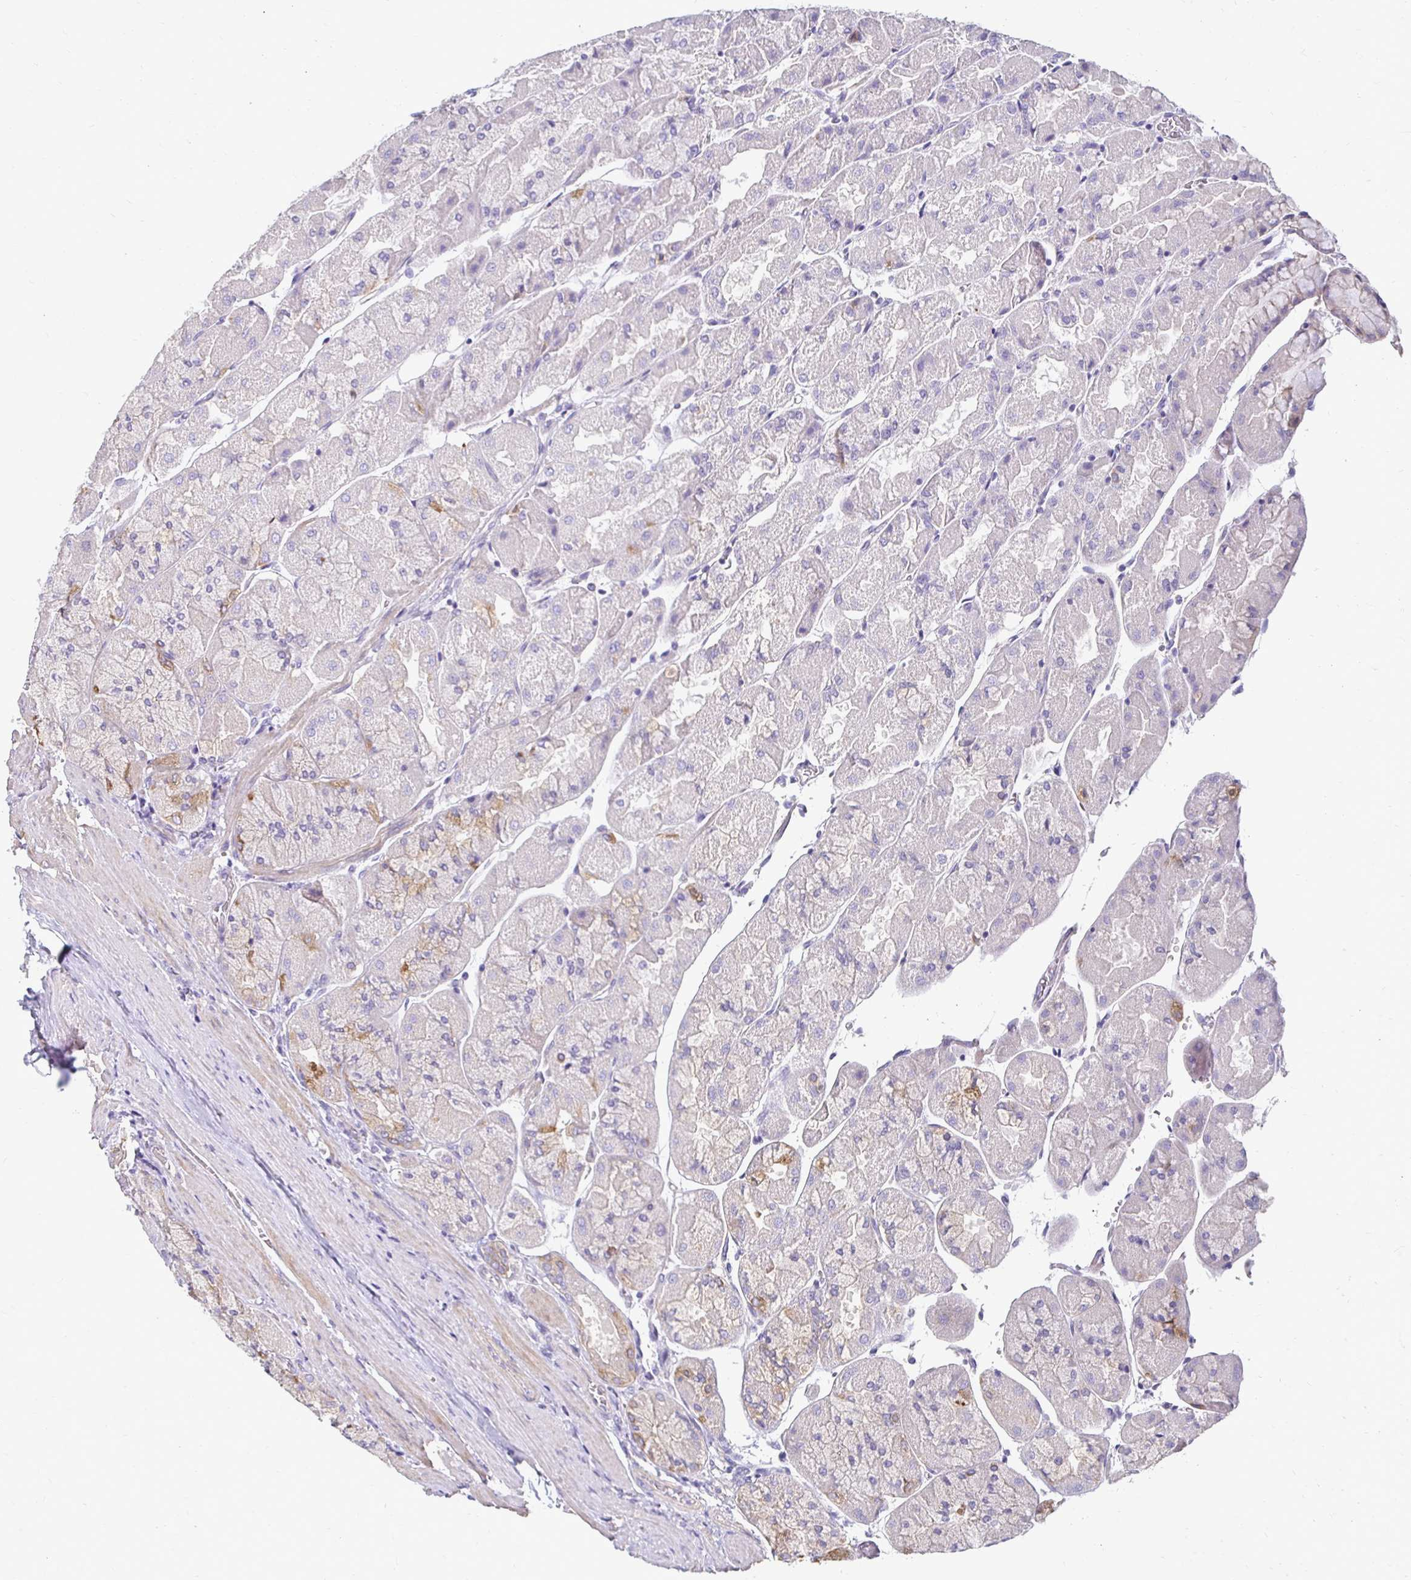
{"staining": {"intensity": "weak", "quantity": "<25%", "location": "cytoplasmic/membranous"}, "tissue": "stomach", "cell_type": "Glandular cells", "image_type": "normal", "snomed": [{"axis": "morphology", "description": "Normal tissue, NOS"}, {"axis": "topography", "description": "Stomach"}], "caption": "This is an IHC micrograph of unremarkable stomach. There is no expression in glandular cells.", "gene": "AKAP6", "patient": {"sex": "female", "age": 61}}